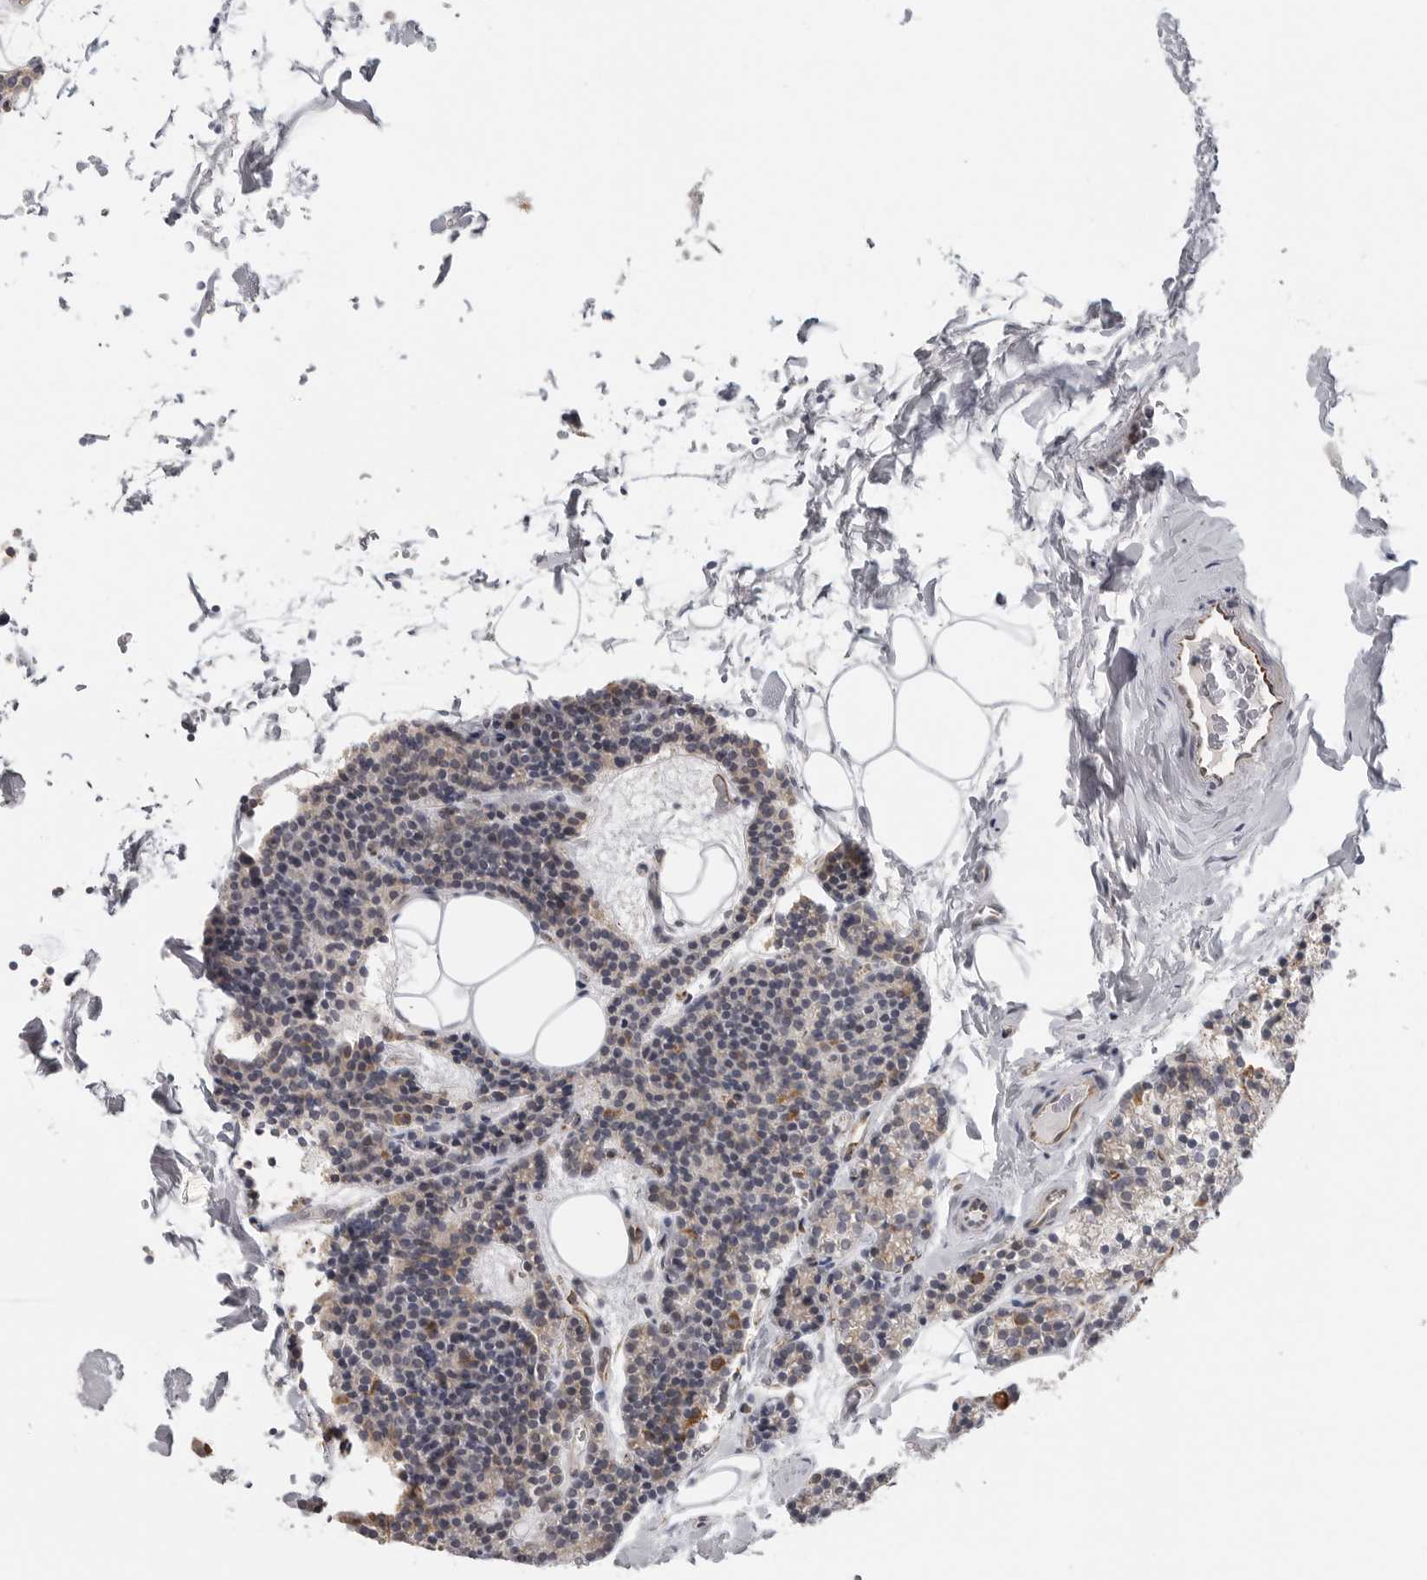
{"staining": {"intensity": "moderate", "quantity": "25%-75%", "location": "cytoplasmic/membranous"}, "tissue": "parathyroid gland", "cell_type": "Glandular cells", "image_type": "normal", "snomed": [{"axis": "morphology", "description": "Normal tissue, NOS"}, {"axis": "topography", "description": "Parathyroid gland"}], "caption": "Immunohistochemical staining of benign parathyroid gland demonstrates medium levels of moderate cytoplasmic/membranous positivity in approximately 25%-75% of glandular cells.", "gene": "RXFP3", "patient": {"sex": "male", "age": 42}}